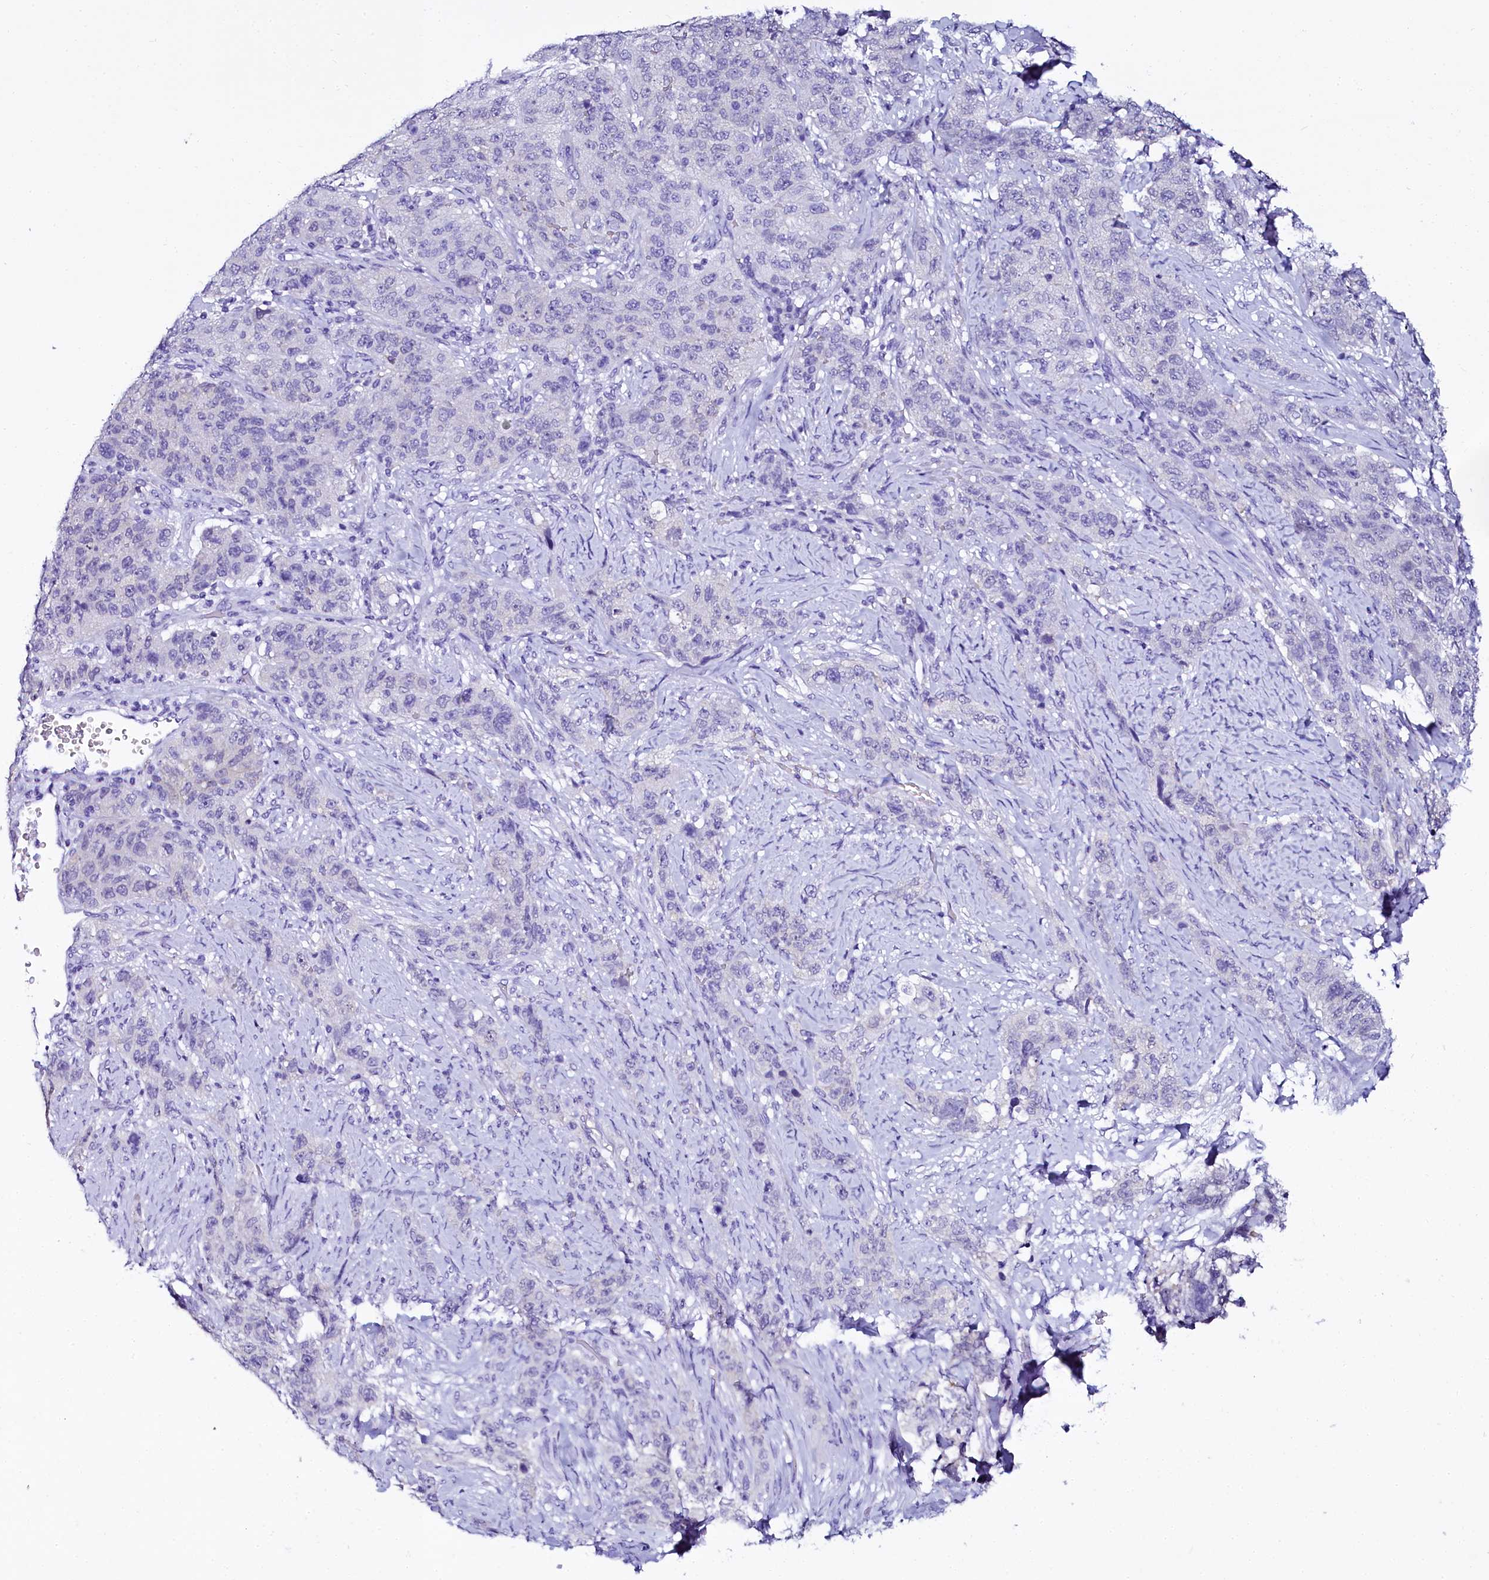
{"staining": {"intensity": "negative", "quantity": "none", "location": "none"}, "tissue": "stomach cancer", "cell_type": "Tumor cells", "image_type": "cancer", "snomed": [{"axis": "morphology", "description": "Adenocarcinoma, NOS"}, {"axis": "topography", "description": "Stomach"}], "caption": "Immunohistochemistry histopathology image of stomach adenocarcinoma stained for a protein (brown), which displays no expression in tumor cells. (DAB (3,3'-diaminobenzidine) IHC visualized using brightfield microscopy, high magnification).", "gene": "SORD", "patient": {"sex": "male", "age": 48}}